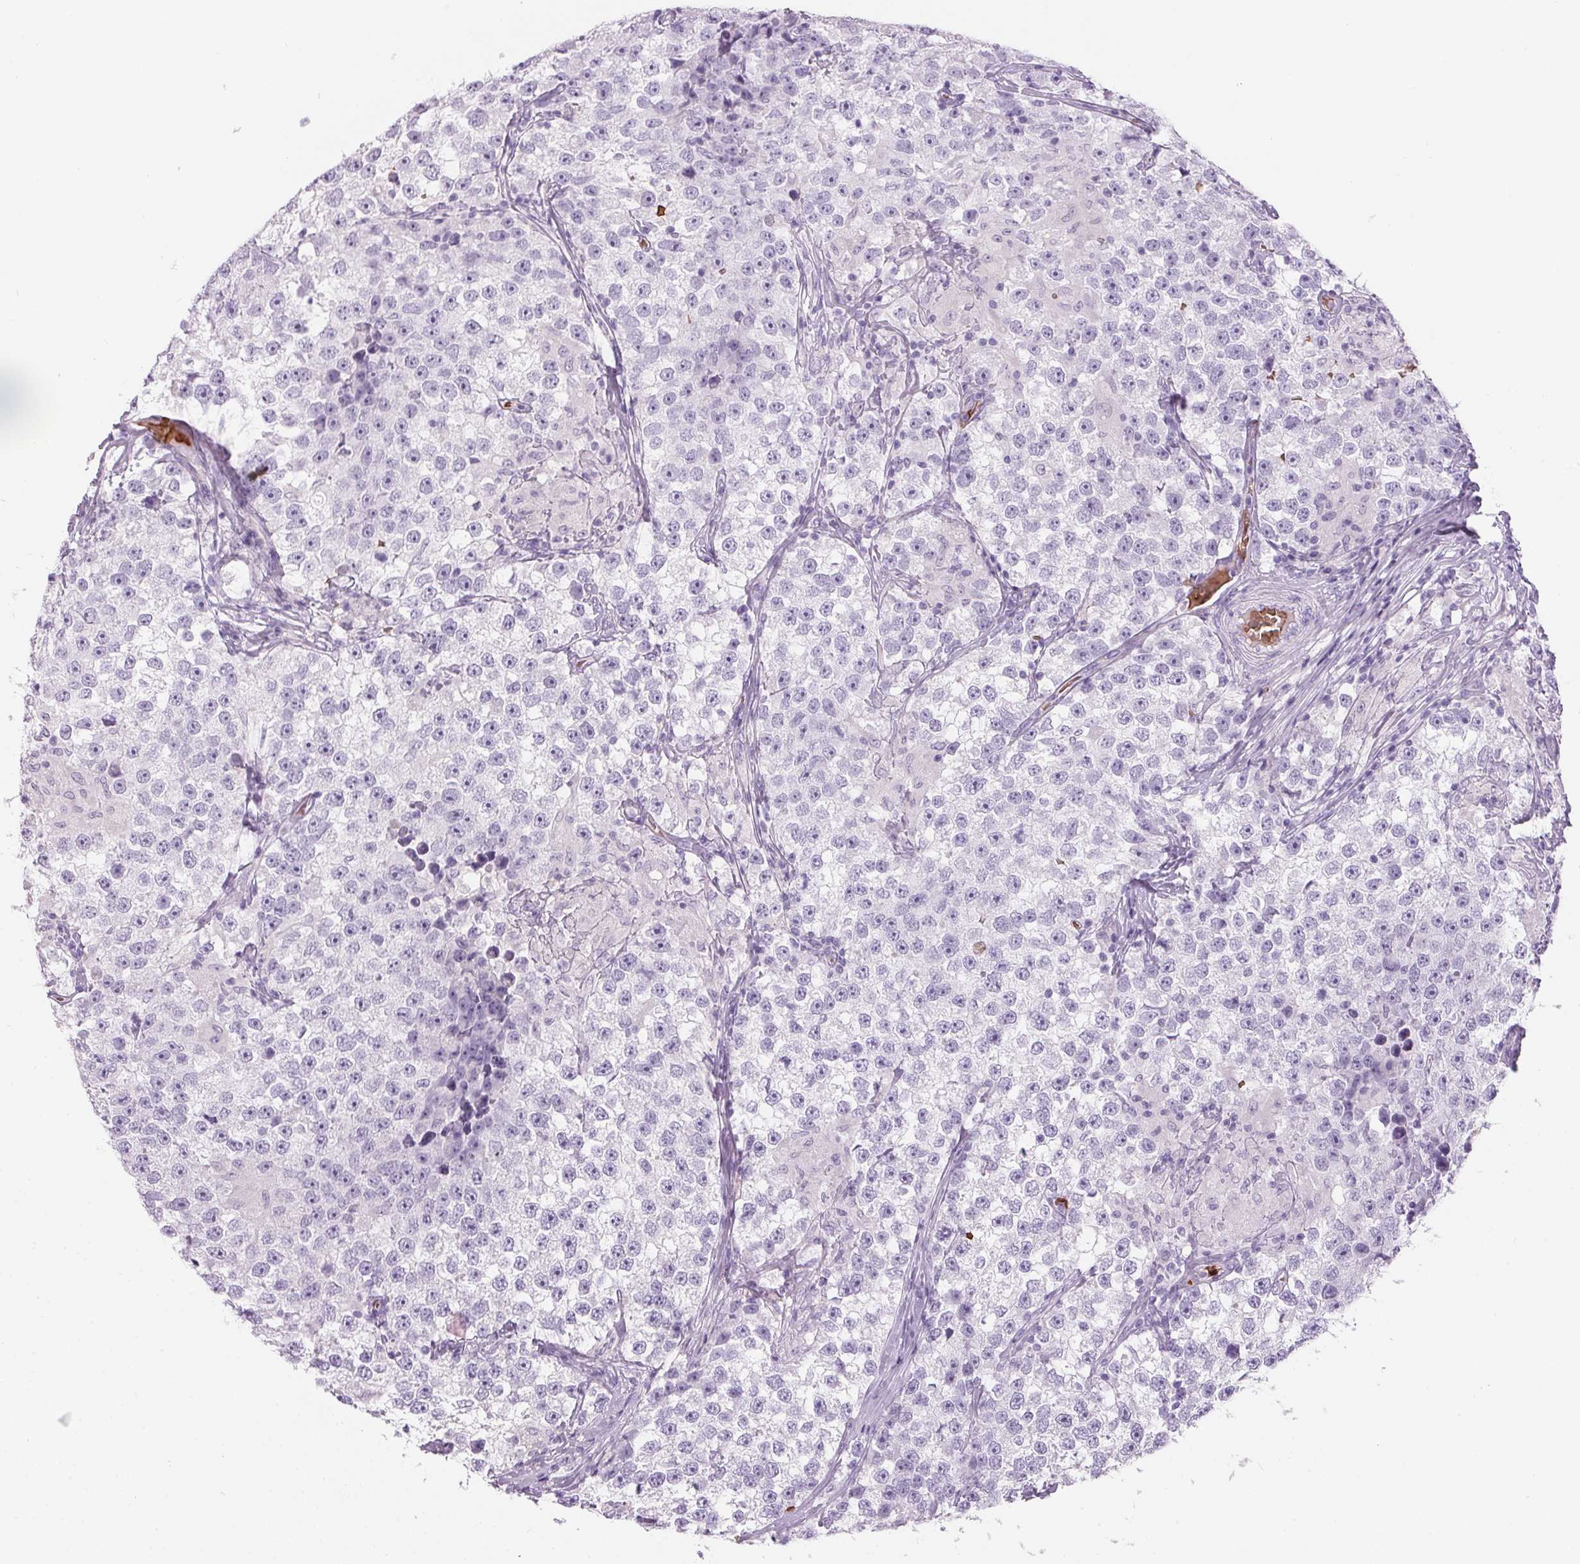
{"staining": {"intensity": "negative", "quantity": "none", "location": "none"}, "tissue": "testis cancer", "cell_type": "Tumor cells", "image_type": "cancer", "snomed": [{"axis": "morphology", "description": "Seminoma, NOS"}, {"axis": "topography", "description": "Testis"}], "caption": "The image exhibits no significant positivity in tumor cells of testis seminoma.", "gene": "HBQ1", "patient": {"sex": "male", "age": 46}}